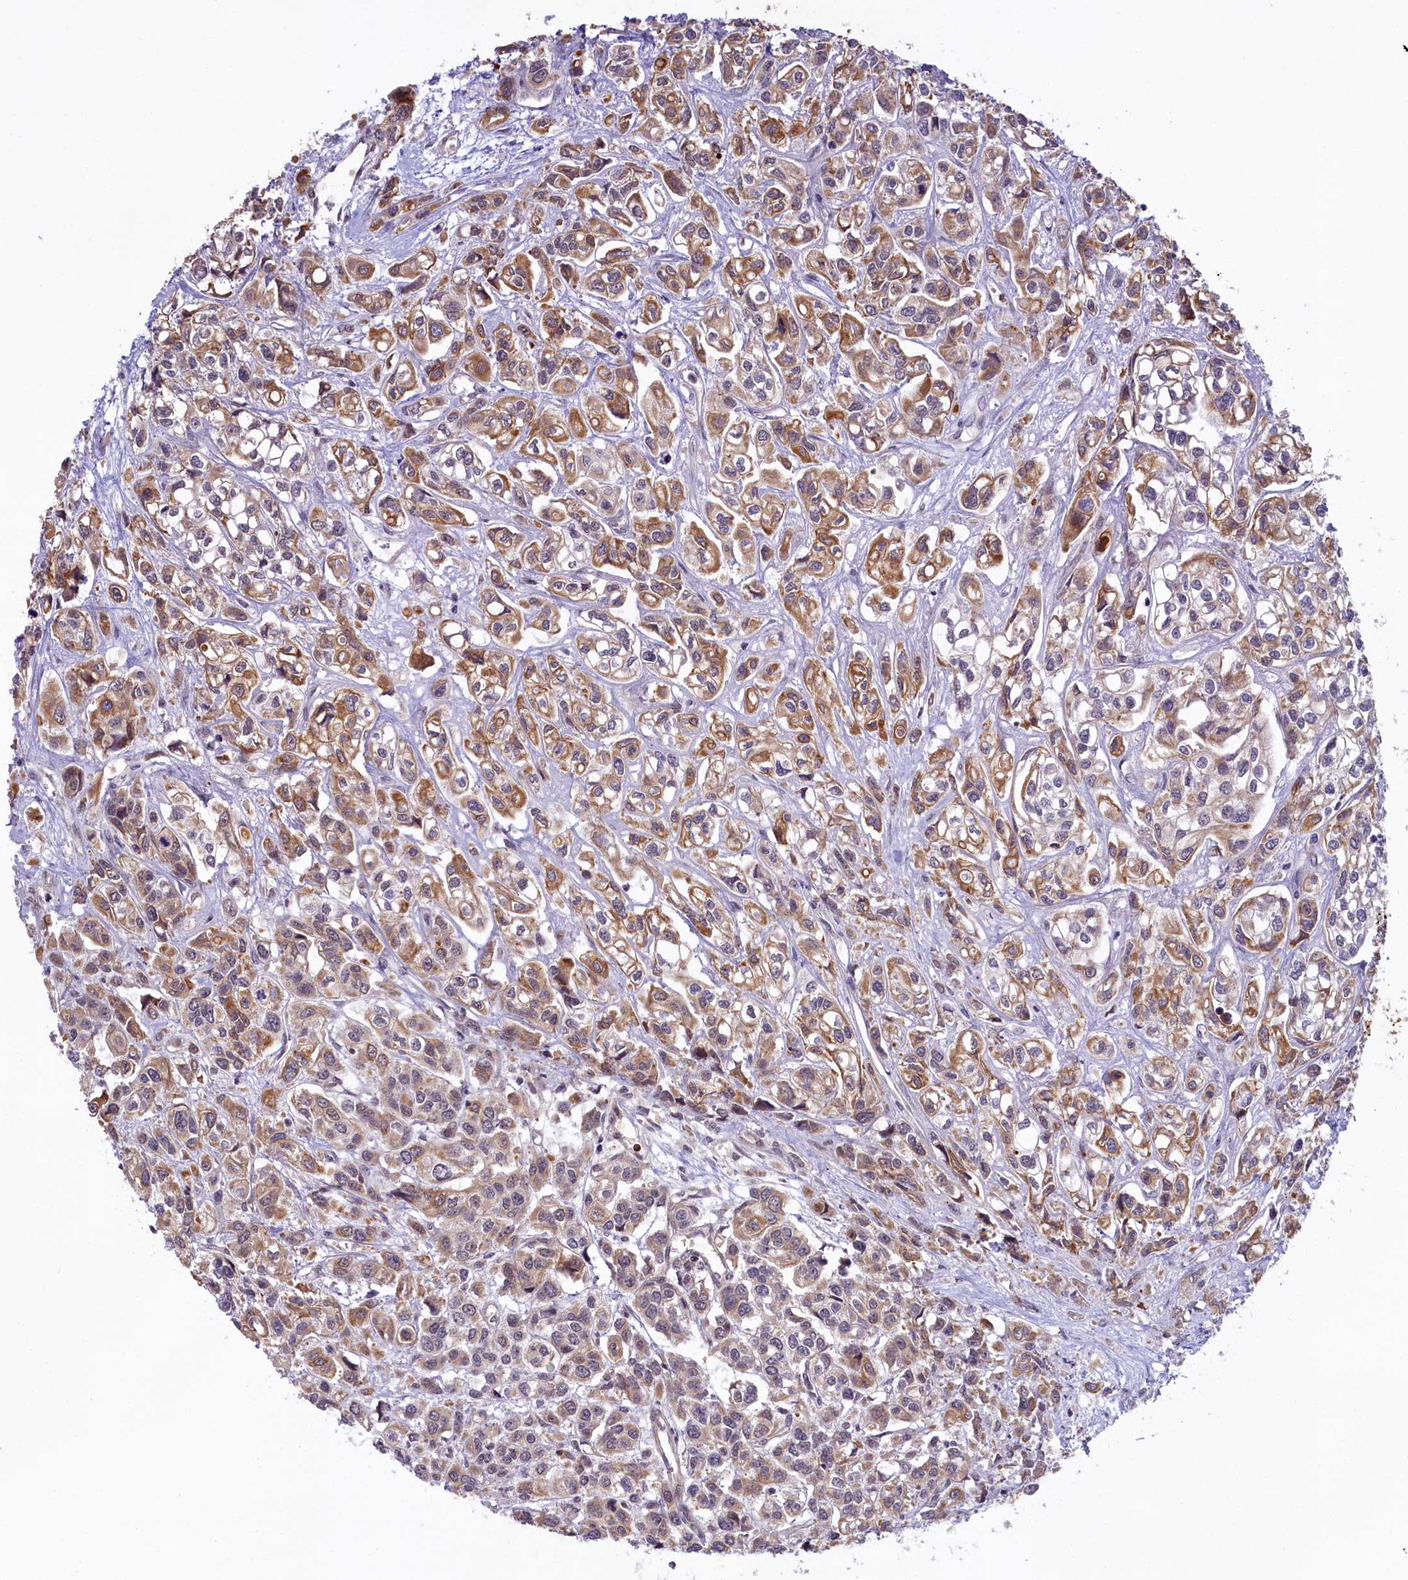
{"staining": {"intensity": "moderate", "quantity": ">75%", "location": "cytoplasmic/membranous"}, "tissue": "urothelial cancer", "cell_type": "Tumor cells", "image_type": "cancer", "snomed": [{"axis": "morphology", "description": "Urothelial carcinoma, High grade"}, {"axis": "topography", "description": "Urinary bladder"}], "caption": "Immunohistochemistry of human urothelial carcinoma (high-grade) demonstrates medium levels of moderate cytoplasmic/membranous positivity in about >75% of tumor cells.", "gene": "CARD8", "patient": {"sex": "male", "age": 67}}